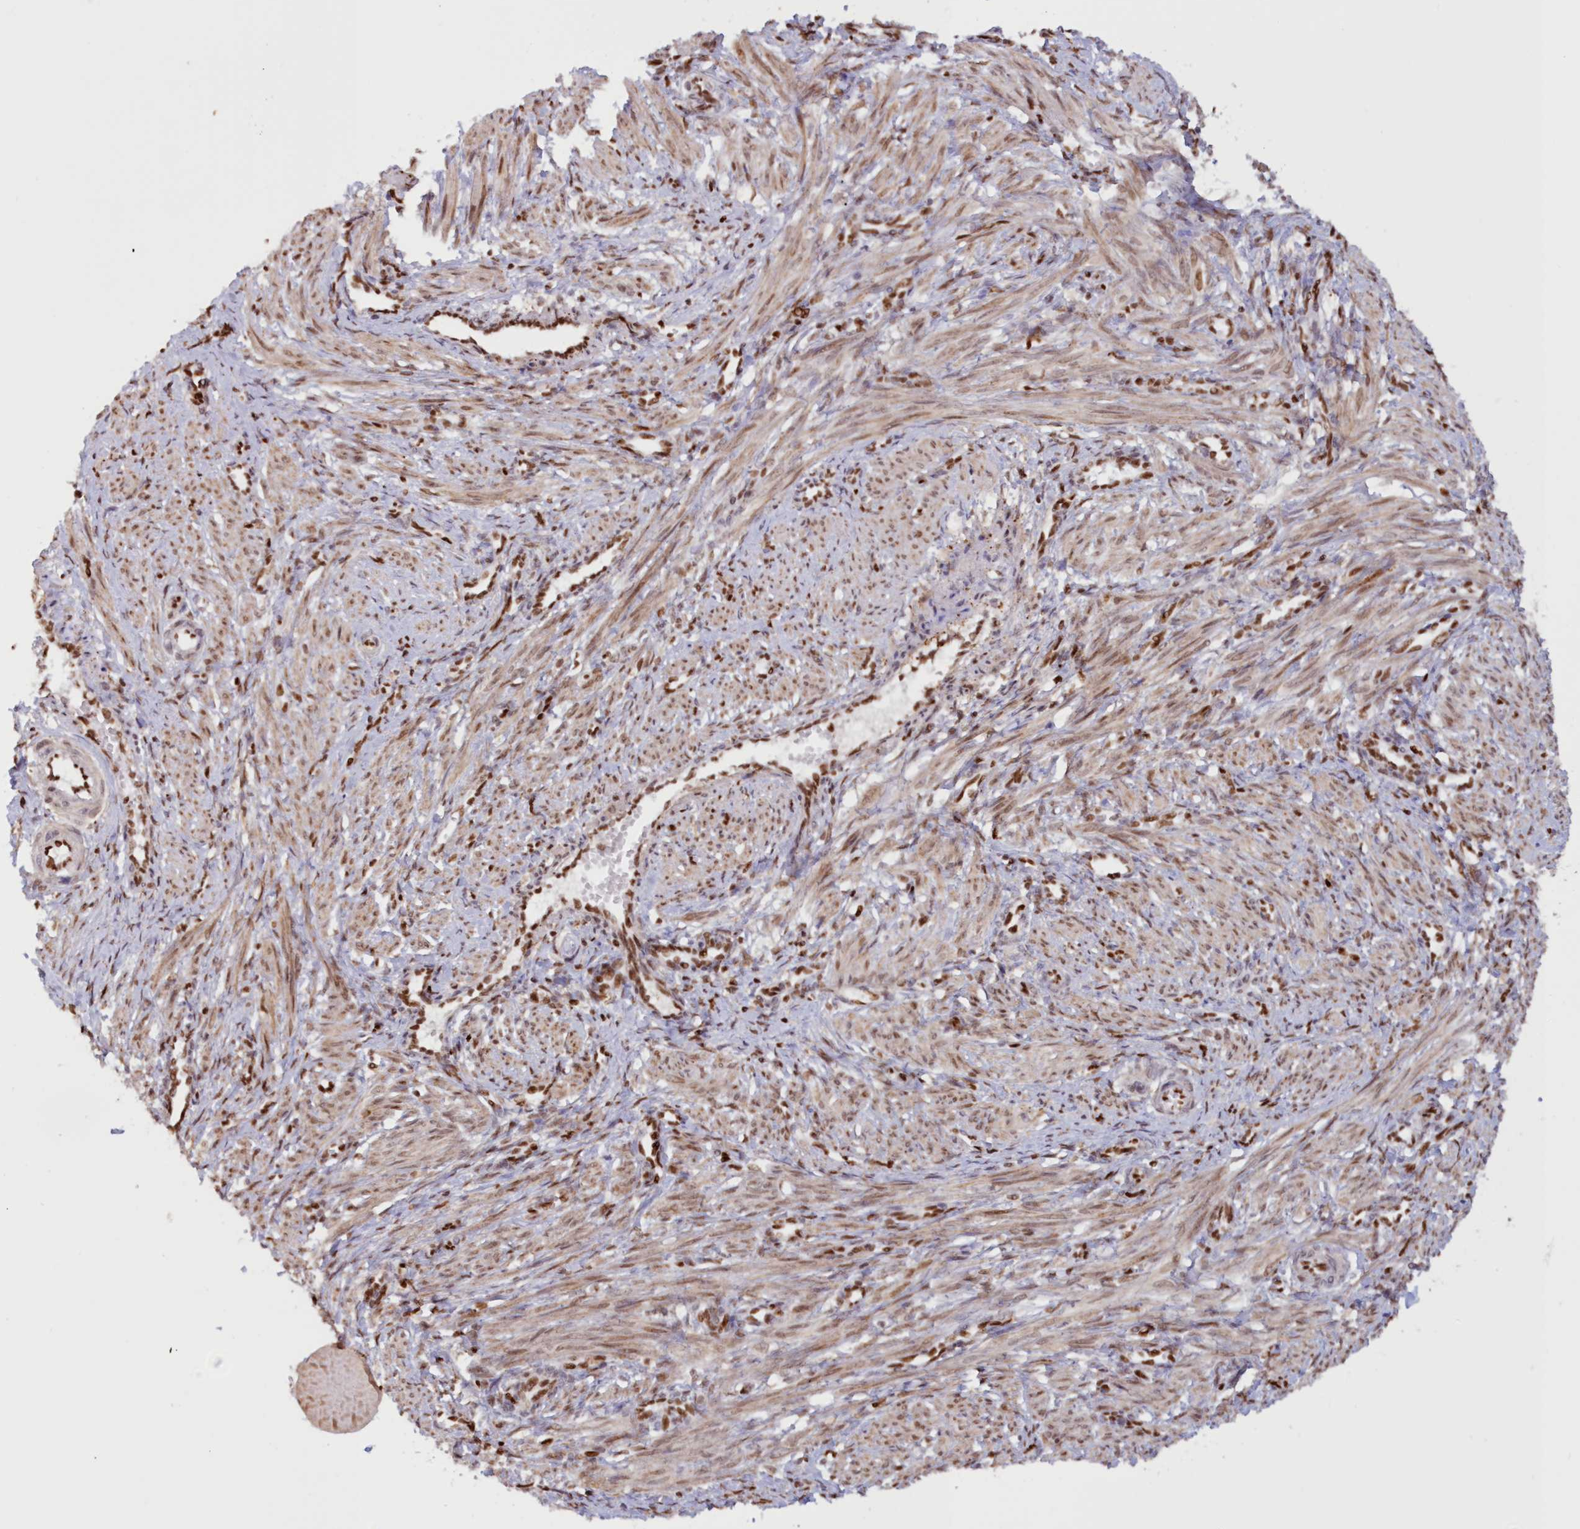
{"staining": {"intensity": "moderate", "quantity": ">75%", "location": "cytoplasmic/membranous,nuclear"}, "tissue": "smooth muscle", "cell_type": "Smooth muscle cells", "image_type": "normal", "snomed": [{"axis": "morphology", "description": "Normal tissue, NOS"}, {"axis": "topography", "description": "Endometrium"}], "caption": "This micrograph exhibits unremarkable smooth muscle stained with IHC to label a protein in brown. The cytoplasmic/membranous,nuclear of smooth muscle cells show moderate positivity for the protein. Nuclei are counter-stained blue.", "gene": "POLR2B", "patient": {"sex": "female", "age": 33}}